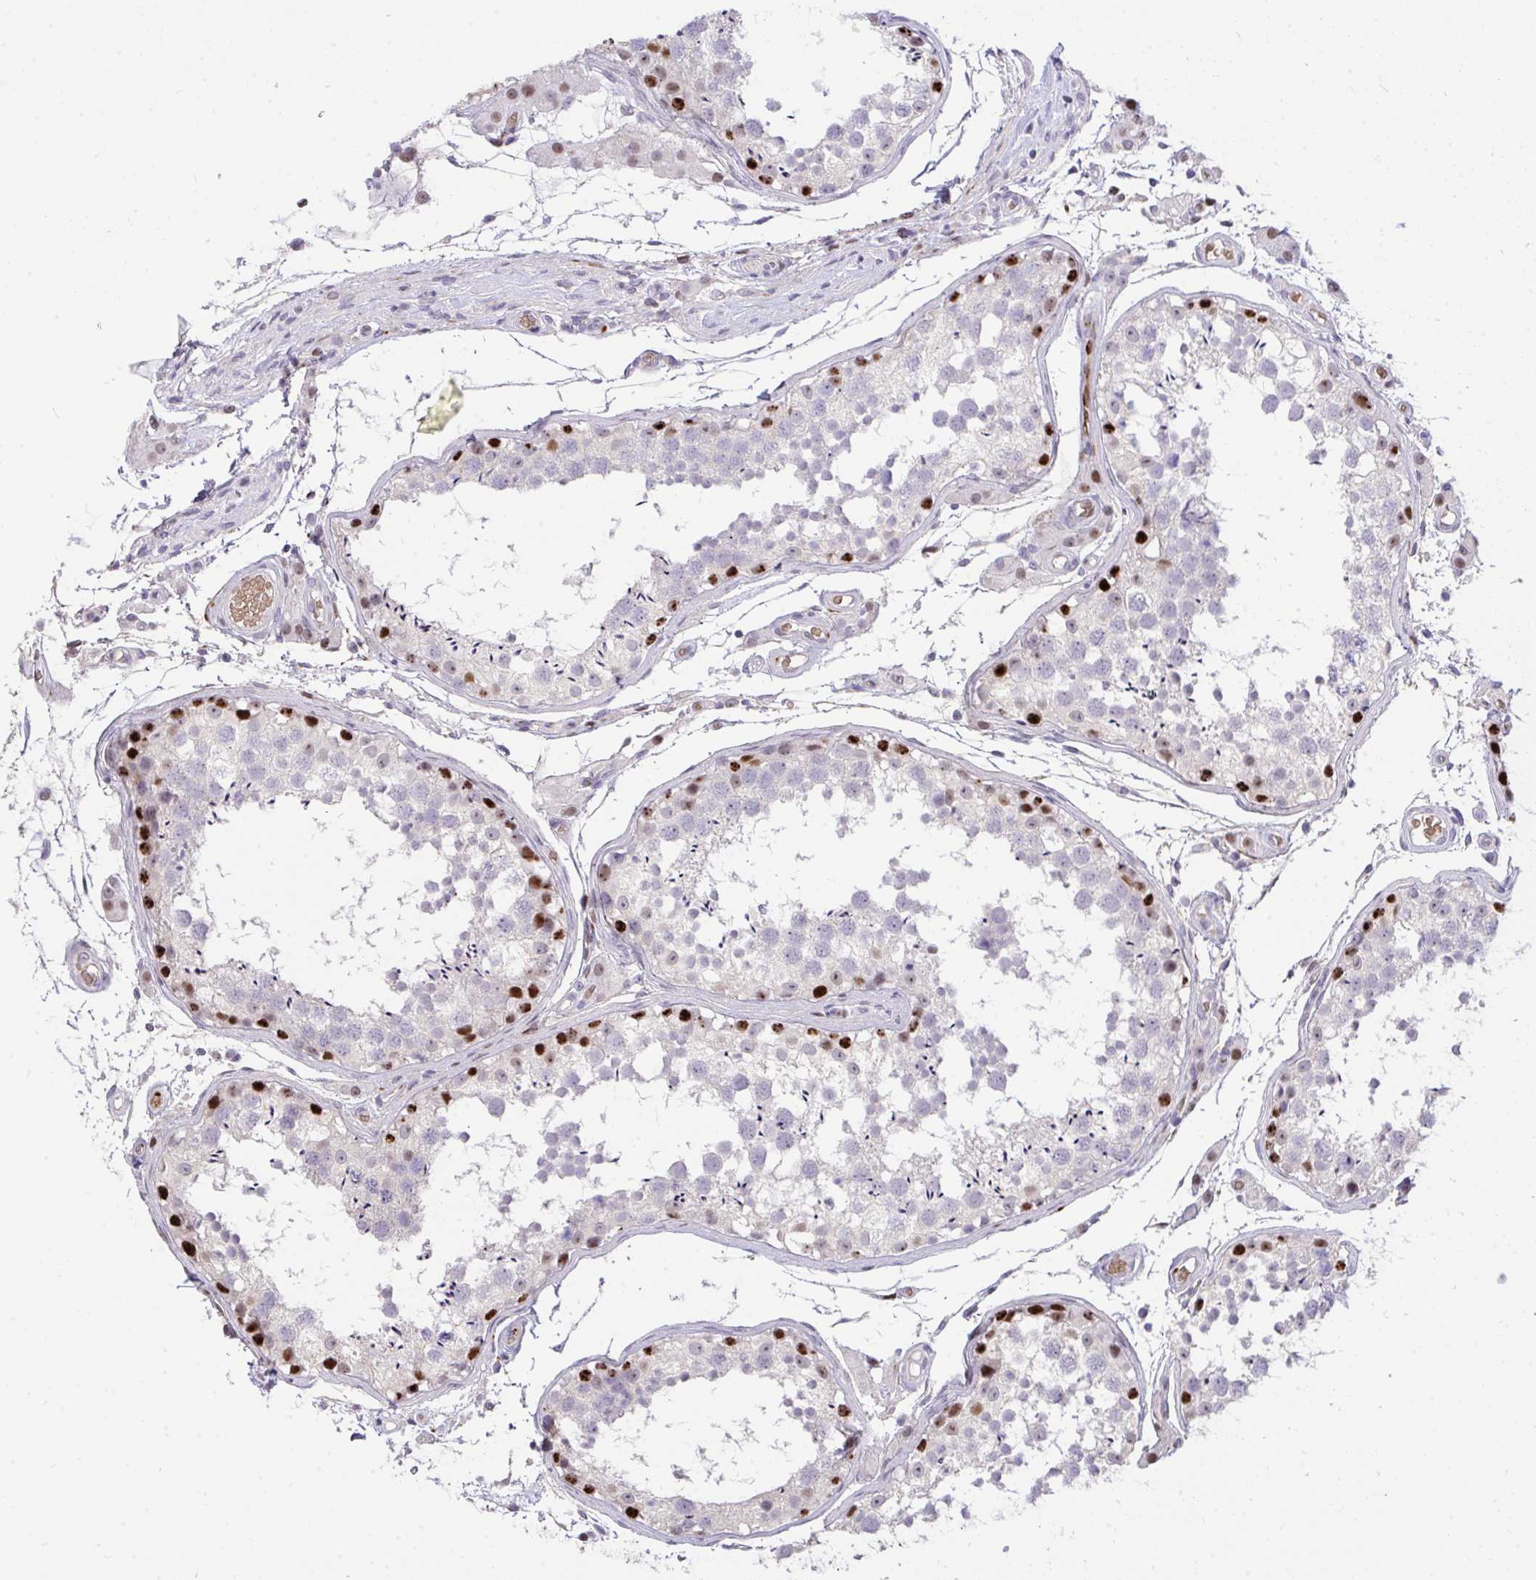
{"staining": {"intensity": "strong", "quantity": "<25%", "location": "nuclear"}, "tissue": "testis", "cell_type": "Cells in seminiferous ducts", "image_type": "normal", "snomed": [{"axis": "morphology", "description": "Normal tissue, NOS"}, {"axis": "morphology", "description": "Seminoma, NOS"}, {"axis": "topography", "description": "Testis"}], "caption": "Protein staining by IHC demonstrates strong nuclear expression in approximately <25% of cells in seminiferous ducts in benign testis.", "gene": "PLPPR3", "patient": {"sex": "male", "age": 29}}